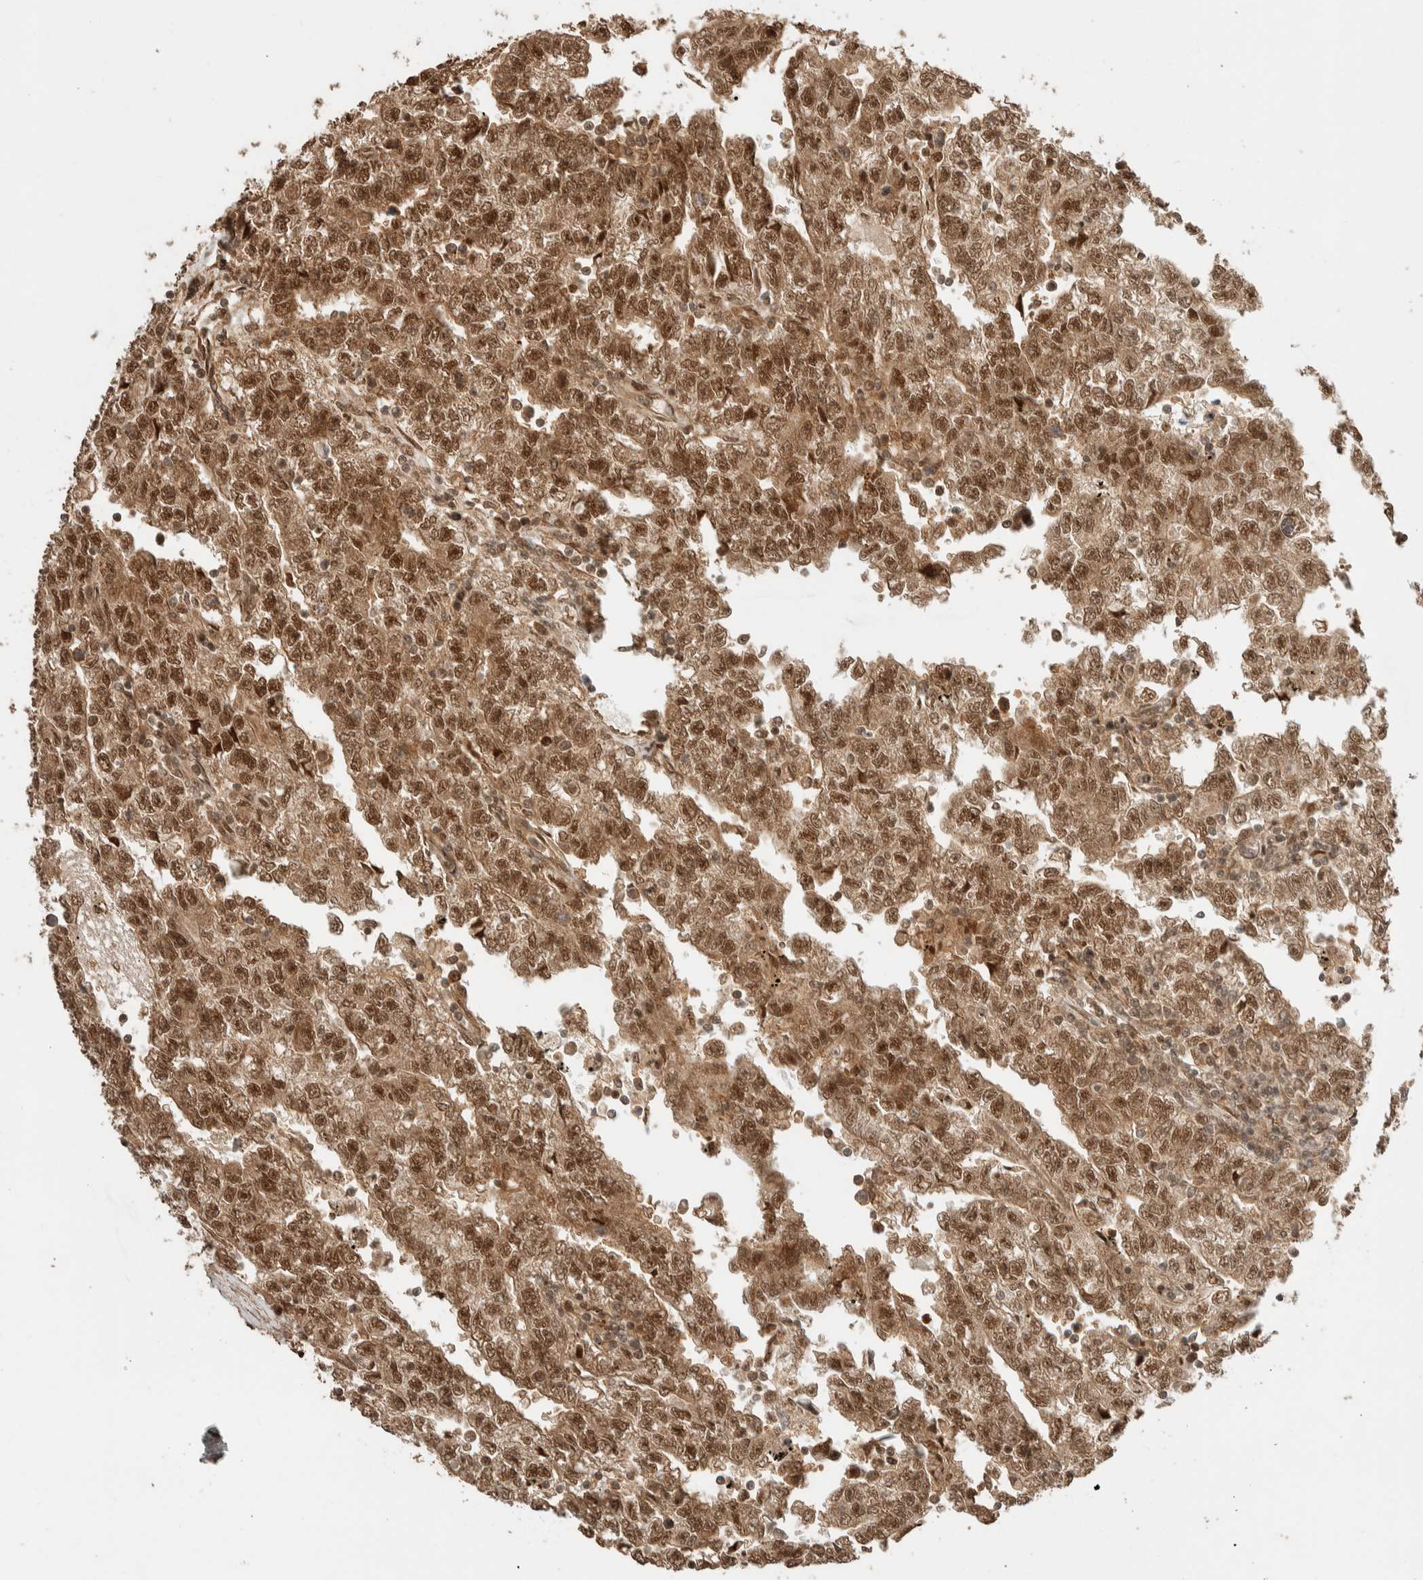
{"staining": {"intensity": "moderate", "quantity": ">75%", "location": "cytoplasmic/membranous,nuclear"}, "tissue": "testis cancer", "cell_type": "Tumor cells", "image_type": "cancer", "snomed": [{"axis": "morphology", "description": "Carcinoma, Embryonal, NOS"}, {"axis": "topography", "description": "Testis"}], "caption": "IHC micrograph of neoplastic tissue: human embryonal carcinoma (testis) stained using IHC demonstrates medium levels of moderate protein expression localized specifically in the cytoplasmic/membranous and nuclear of tumor cells, appearing as a cytoplasmic/membranous and nuclear brown color.", "gene": "ZBTB2", "patient": {"sex": "male", "age": 25}}